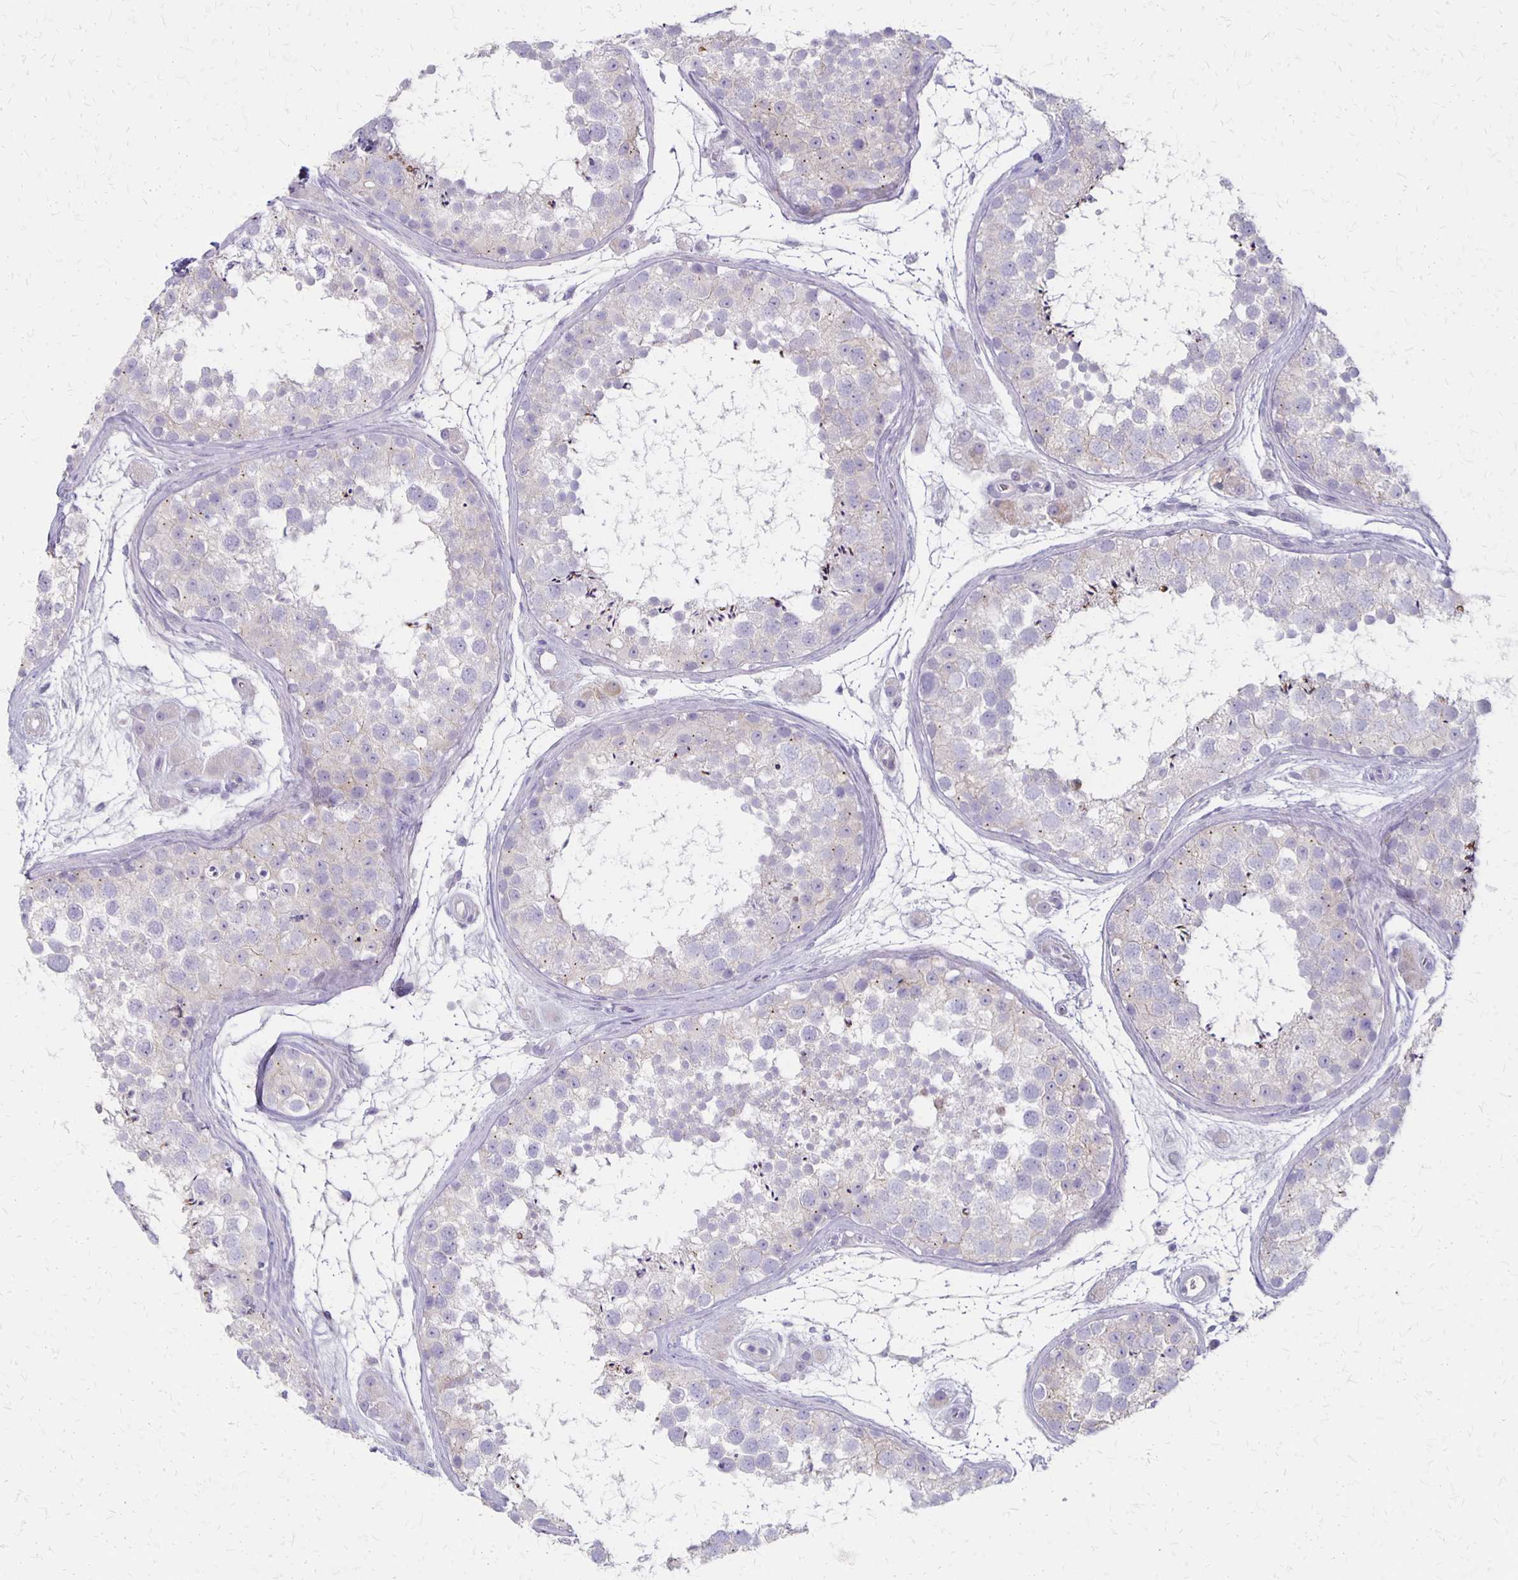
{"staining": {"intensity": "weak", "quantity": "<25%", "location": "cytoplasmic/membranous"}, "tissue": "testis", "cell_type": "Cells in seminiferous ducts", "image_type": "normal", "snomed": [{"axis": "morphology", "description": "Normal tissue, NOS"}, {"axis": "topography", "description": "Testis"}], "caption": "Cells in seminiferous ducts are negative for brown protein staining in benign testis. Nuclei are stained in blue.", "gene": "HOMER1", "patient": {"sex": "male", "age": 41}}